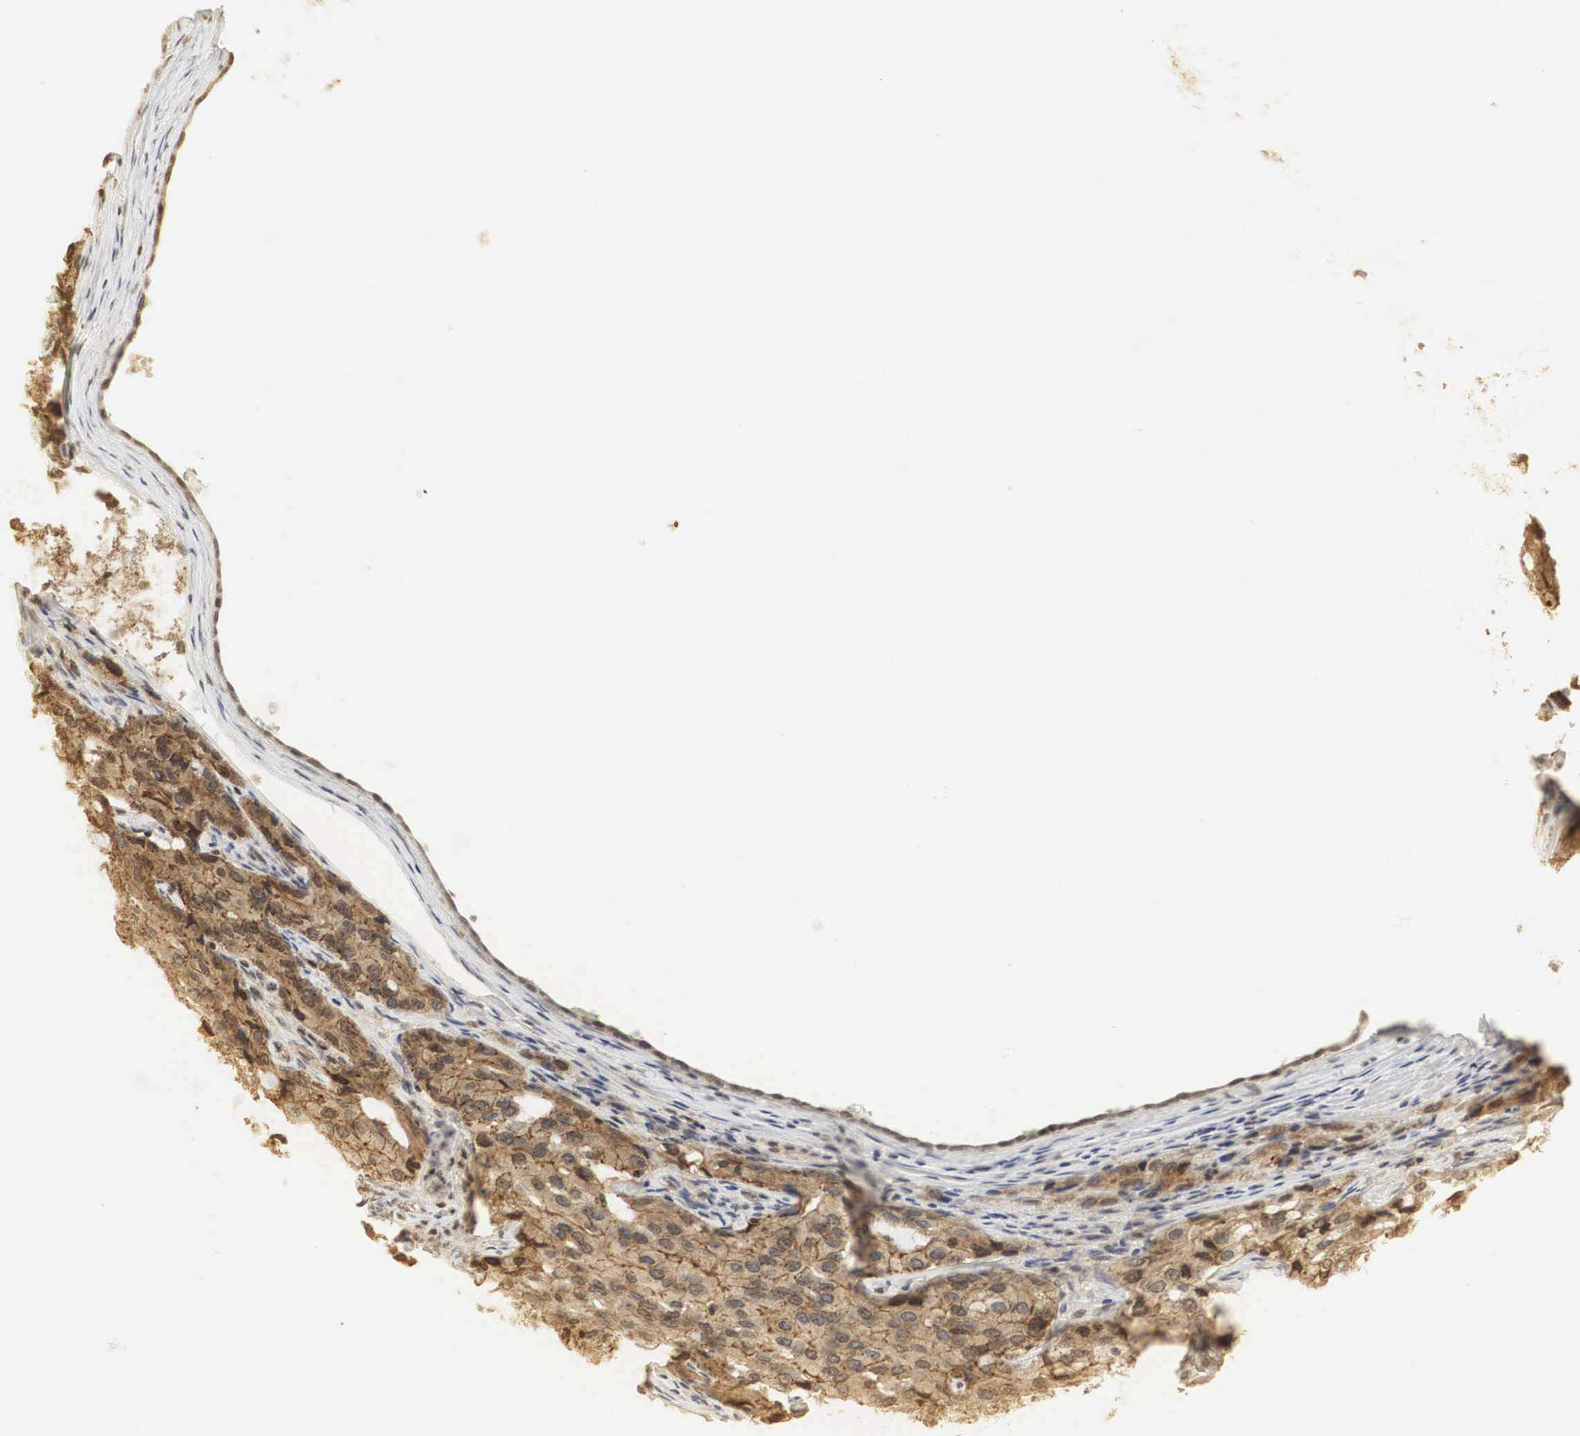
{"staining": {"intensity": "strong", "quantity": ">75%", "location": "cytoplasmic/membranous,nuclear"}, "tissue": "prostate cancer", "cell_type": "Tumor cells", "image_type": "cancer", "snomed": [{"axis": "morphology", "description": "Adenocarcinoma, Medium grade"}, {"axis": "topography", "description": "Prostate"}], "caption": "DAB immunohistochemical staining of prostate medium-grade adenocarcinoma displays strong cytoplasmic/membranous and nuclear protein expression in approximately >75% of tumor cells. The staining was performed using DAB (3,3'-diaminobenzidine), with brown indicating positive protein expression. Nuclei are stained blue with hematoxylin.", "gene": "RNF113A", "patient": {"sex": "male", "age": 72}}